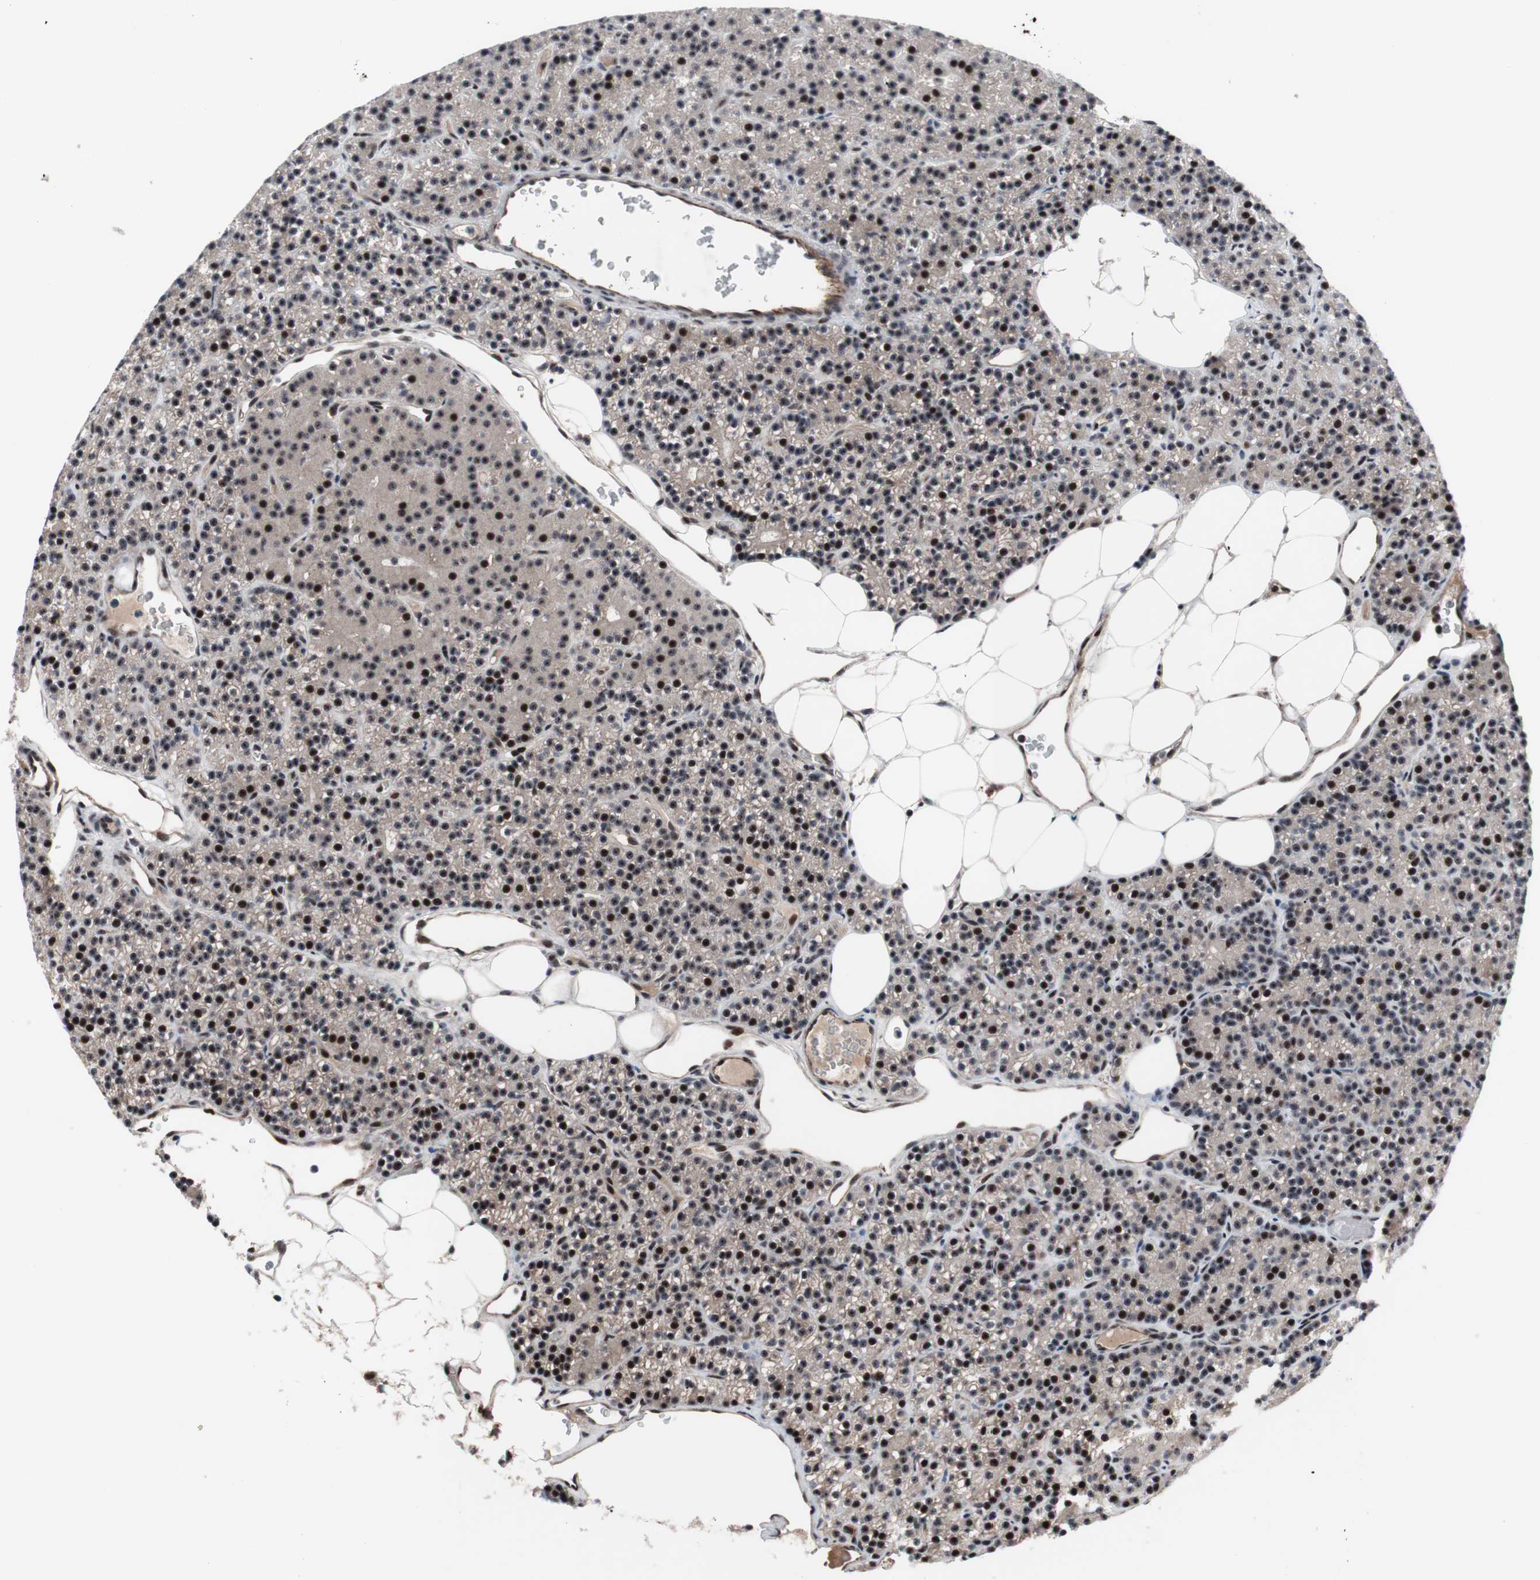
{"staining": {"intensity": "moderate", "quantity": ">75%", "location": "cytoplasmic/membranous,nuclear"}, "tissue": "parathyroid gland", "cell_type": "Glandular cells", "image_type": "normal", "snomed": [{"axis": "morphology", "description": "Normal tissue, NOS"}, {"axis": "morphology", "description": "Hyperplasia, NOS"}, {"axis": "topography", "description": "Parathyroid gland"}], "caption": "Benign parathyroid gland shows moderate cytoplasmic/membranous,nuclear expression in approximately >75% of glandular cells, visualized by immunohistochemistry. Using DAB (brown) and hematoxylin (blue) stains, captured at high magnification using brightfield microscopy.", "gene": "PINX1", "patient": {"sex": "male", "age": 44}}